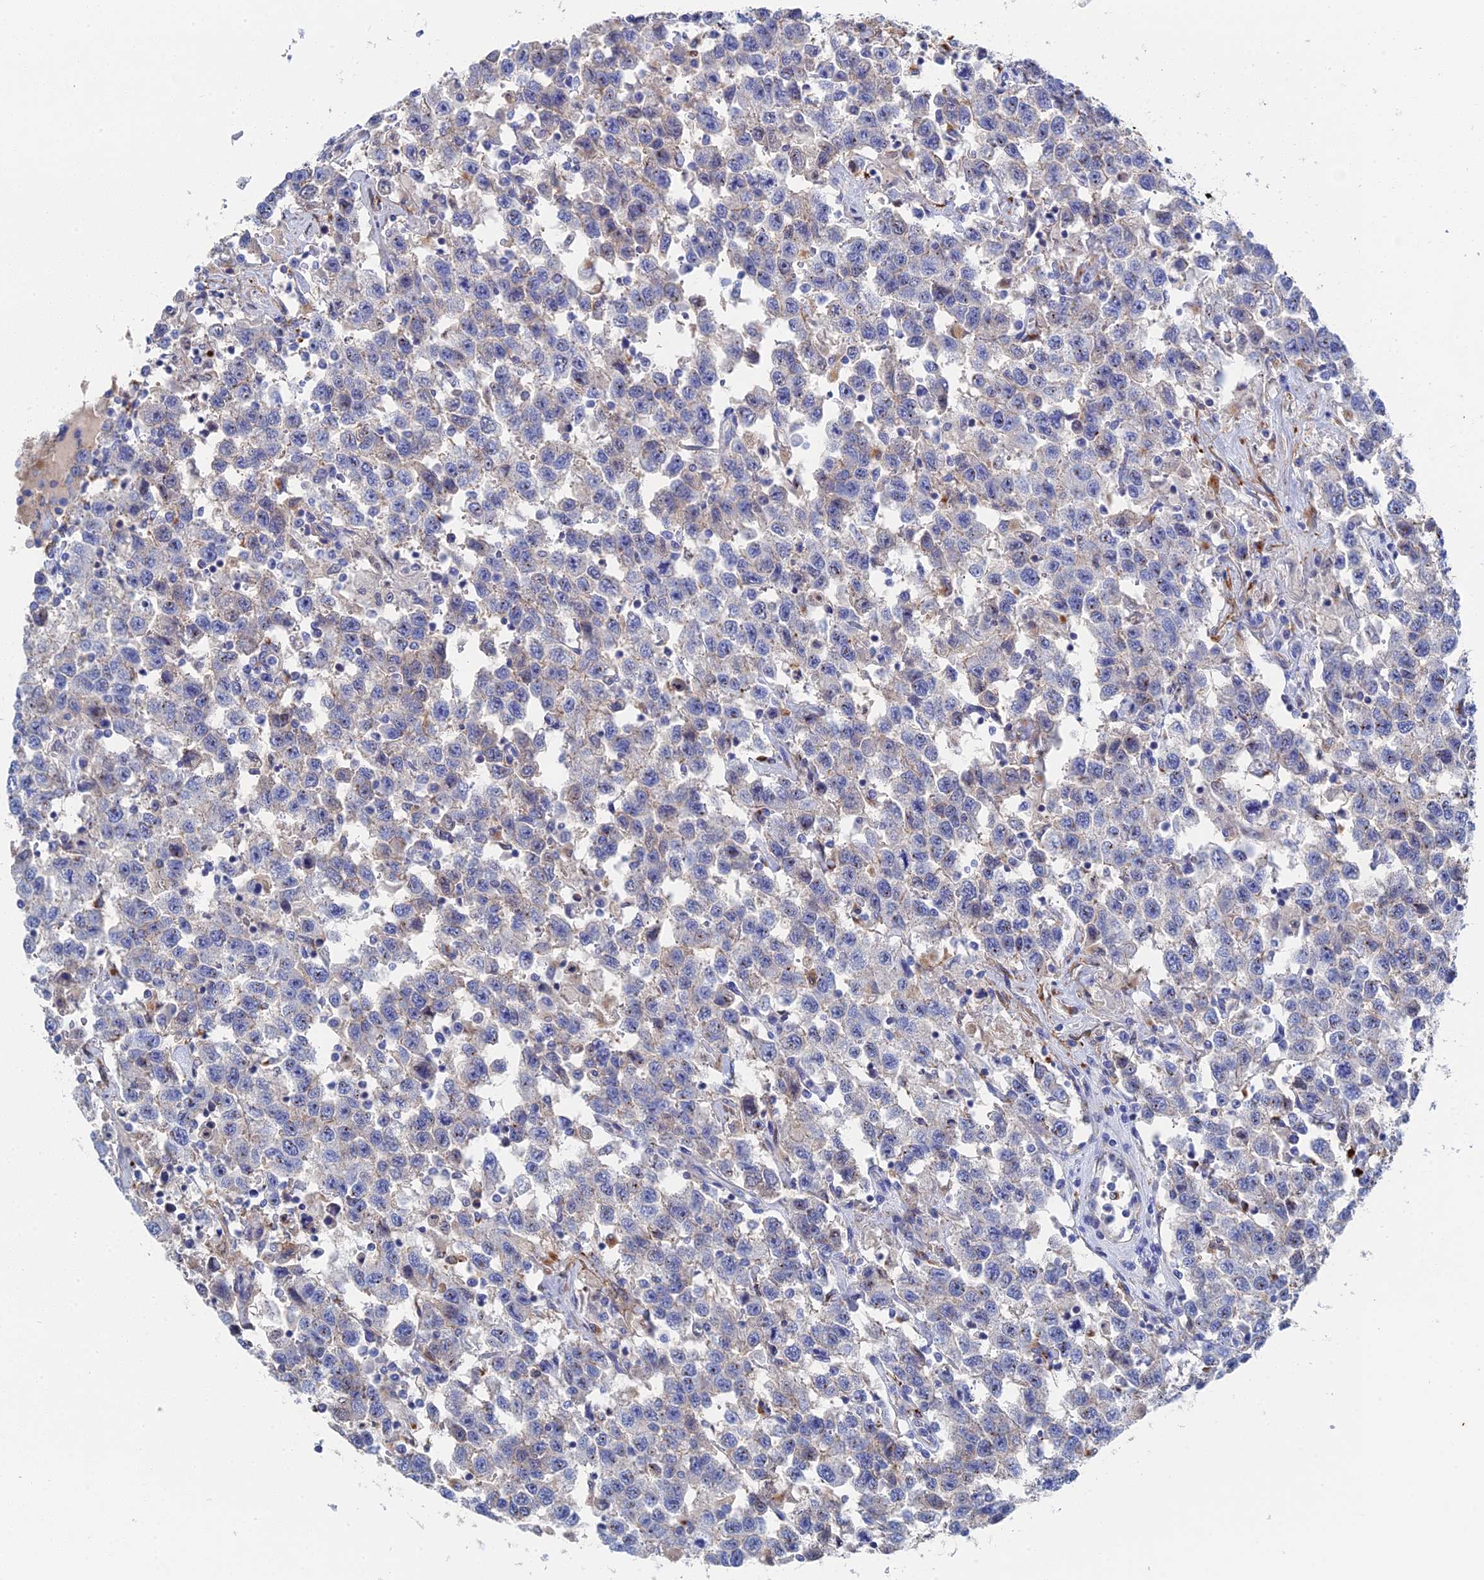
{"staining": {"intensity": "negative", "quantity": "none", "location": "none"}, "tissue": "testis cancer", "cell_type": "Tumor cells", "image_type": "cancer", "snomed": [{"axis": "morphology", "description": "Seminoma, NOS"}, {"axis": "topography", "description": "Testis"}], "caption": "This is an immunohistochemistry (IHC) image of seminoma (testis). There is no expression in tumor cells.", "gene": "STRA6", "patient": {"sex": "male", "age": 41}}